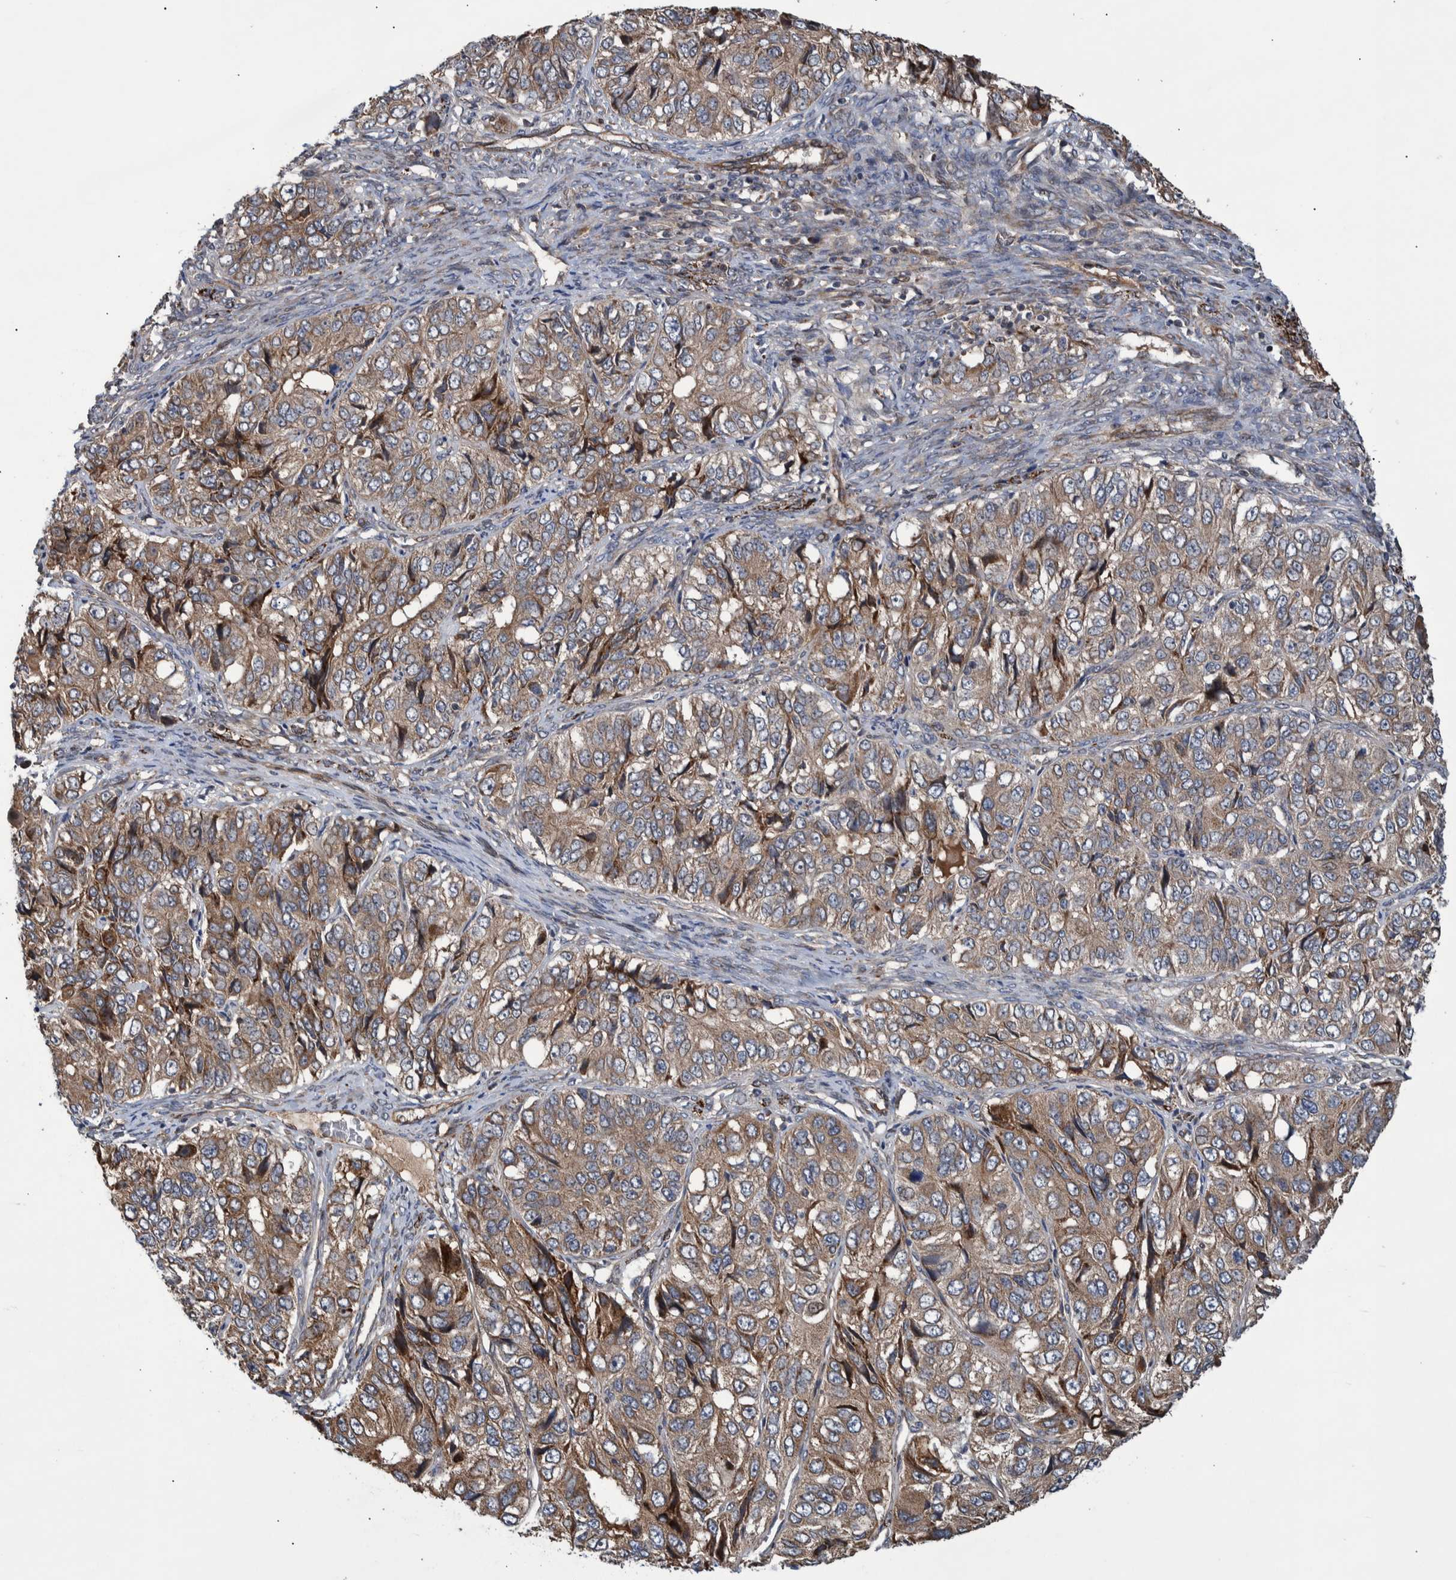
{"staining": {"intensity": "weak", "quantity": ">75%", "location": "cytoplasmic/membranous,nuclear"}, "tissue": "ovarian cancer", "cell_type": "Tumor cells", "image_type": "cancer", "snomed": [{"axis": "morphology", "description": "Carcinoma, endometroid"}, {"axis": "topography", "description": "Ovary"}], "caption": "IHC histopathology image of human ovarian cancer stained for a protein (brown), which demonstrates low levels of weak cytoplasmic/membranous and nuclear expression in approximately >75% of tumor cells.", "gene": "B3GNTL1", "patient": {"sex": "female", "age": 51}}